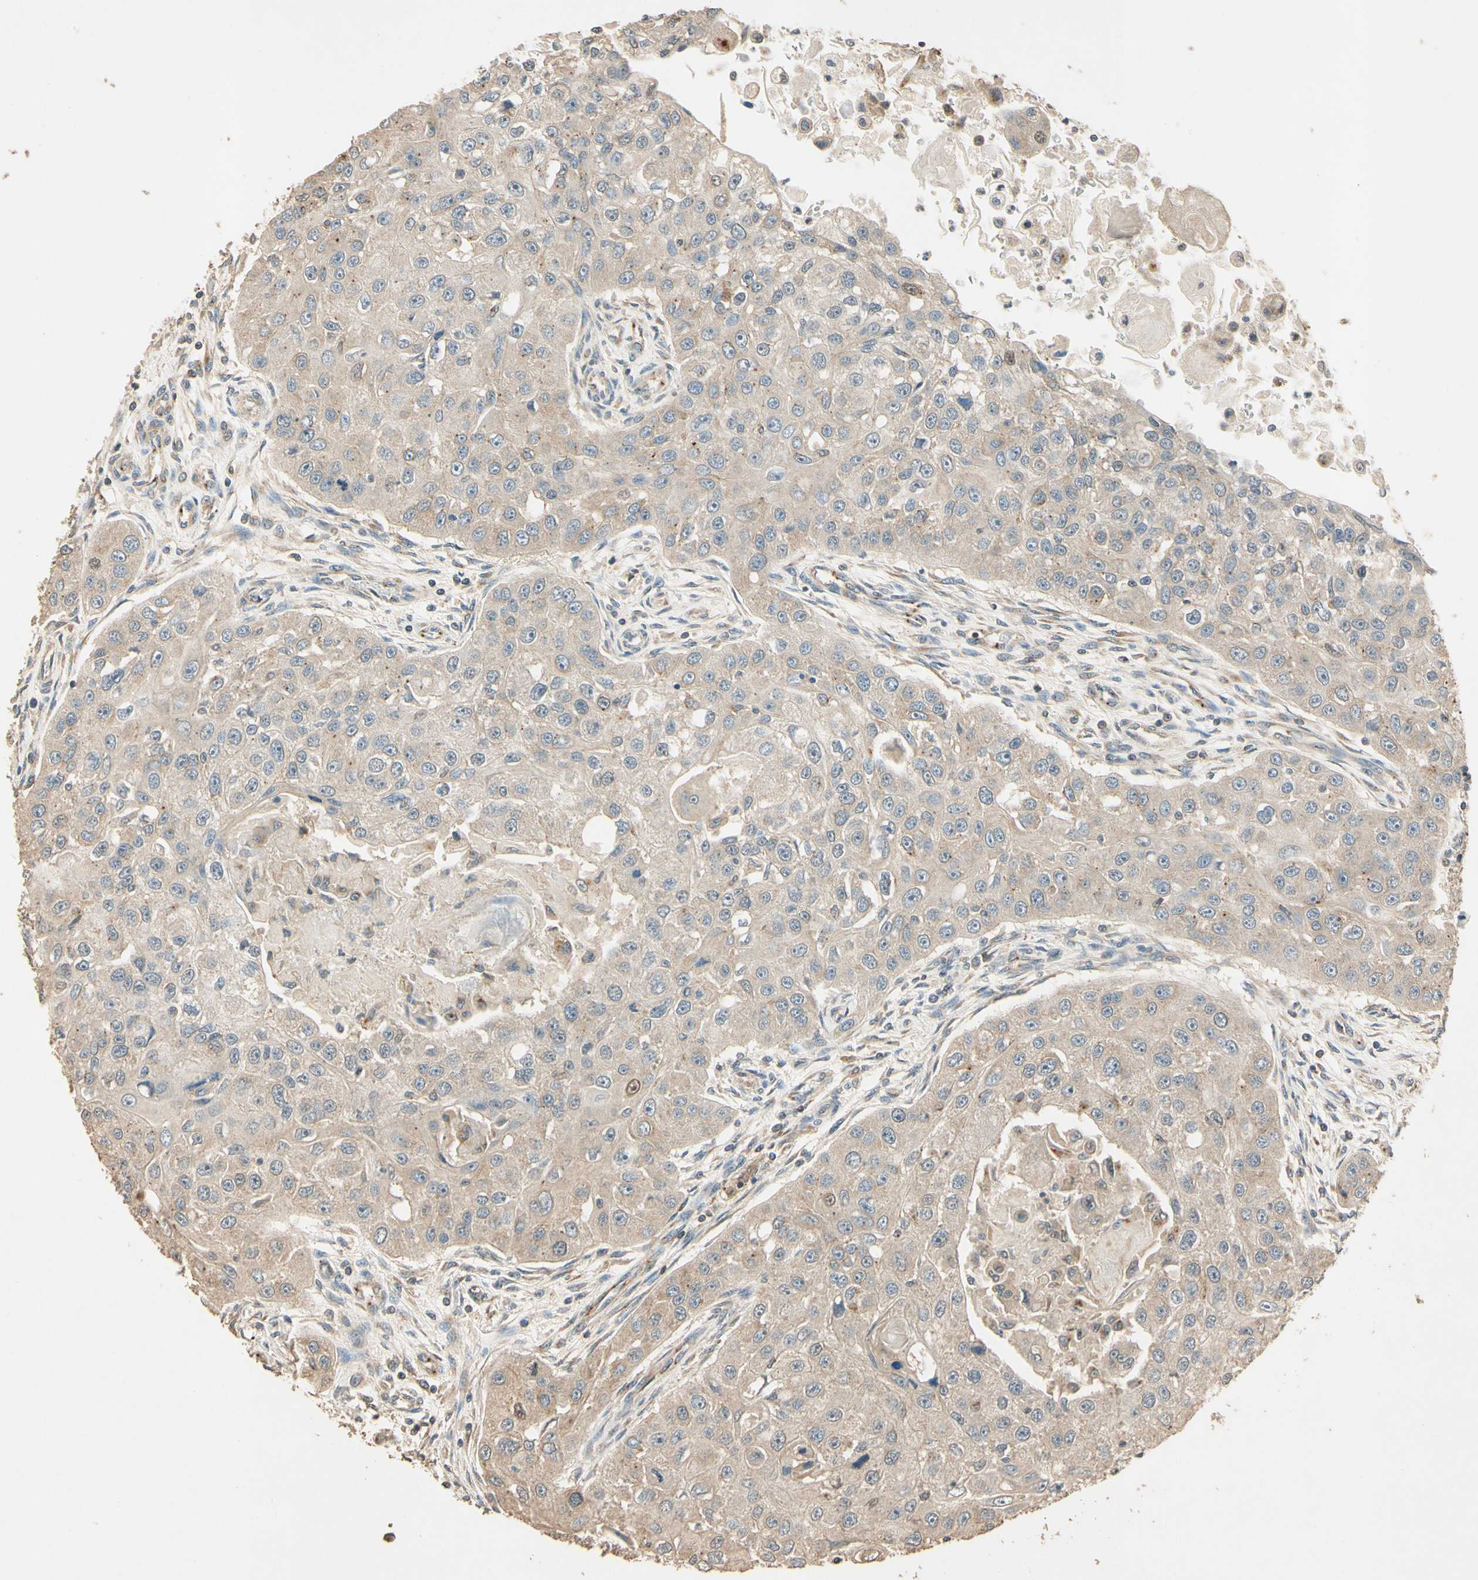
{"staining": {"intensity": "weak", "quantity": ">75%", "location": "cytoplasmic/membranous"}, "tissue": "head and neck cancer", "cell_type": "Tumor cells", "image_type": "cancer", "snomed": [{"axis": "morphology", "description": "Normal tissue, NOS"}, {"axis": "morphology", "description": "Squamous cell carcinoma, NOS"}, {"axis": "topography", "description": "Skeletal muscle"}, {"axis": "topography", "description": "Head-Neck"}], "caption": "Weak cytoplasmic/membranous protein positivity is present in about >75% of tumor cells in squamous cell carcinoma (head and neck).", "gene": "AKAP9", "patient": {"sex": "male", "age": 51}}